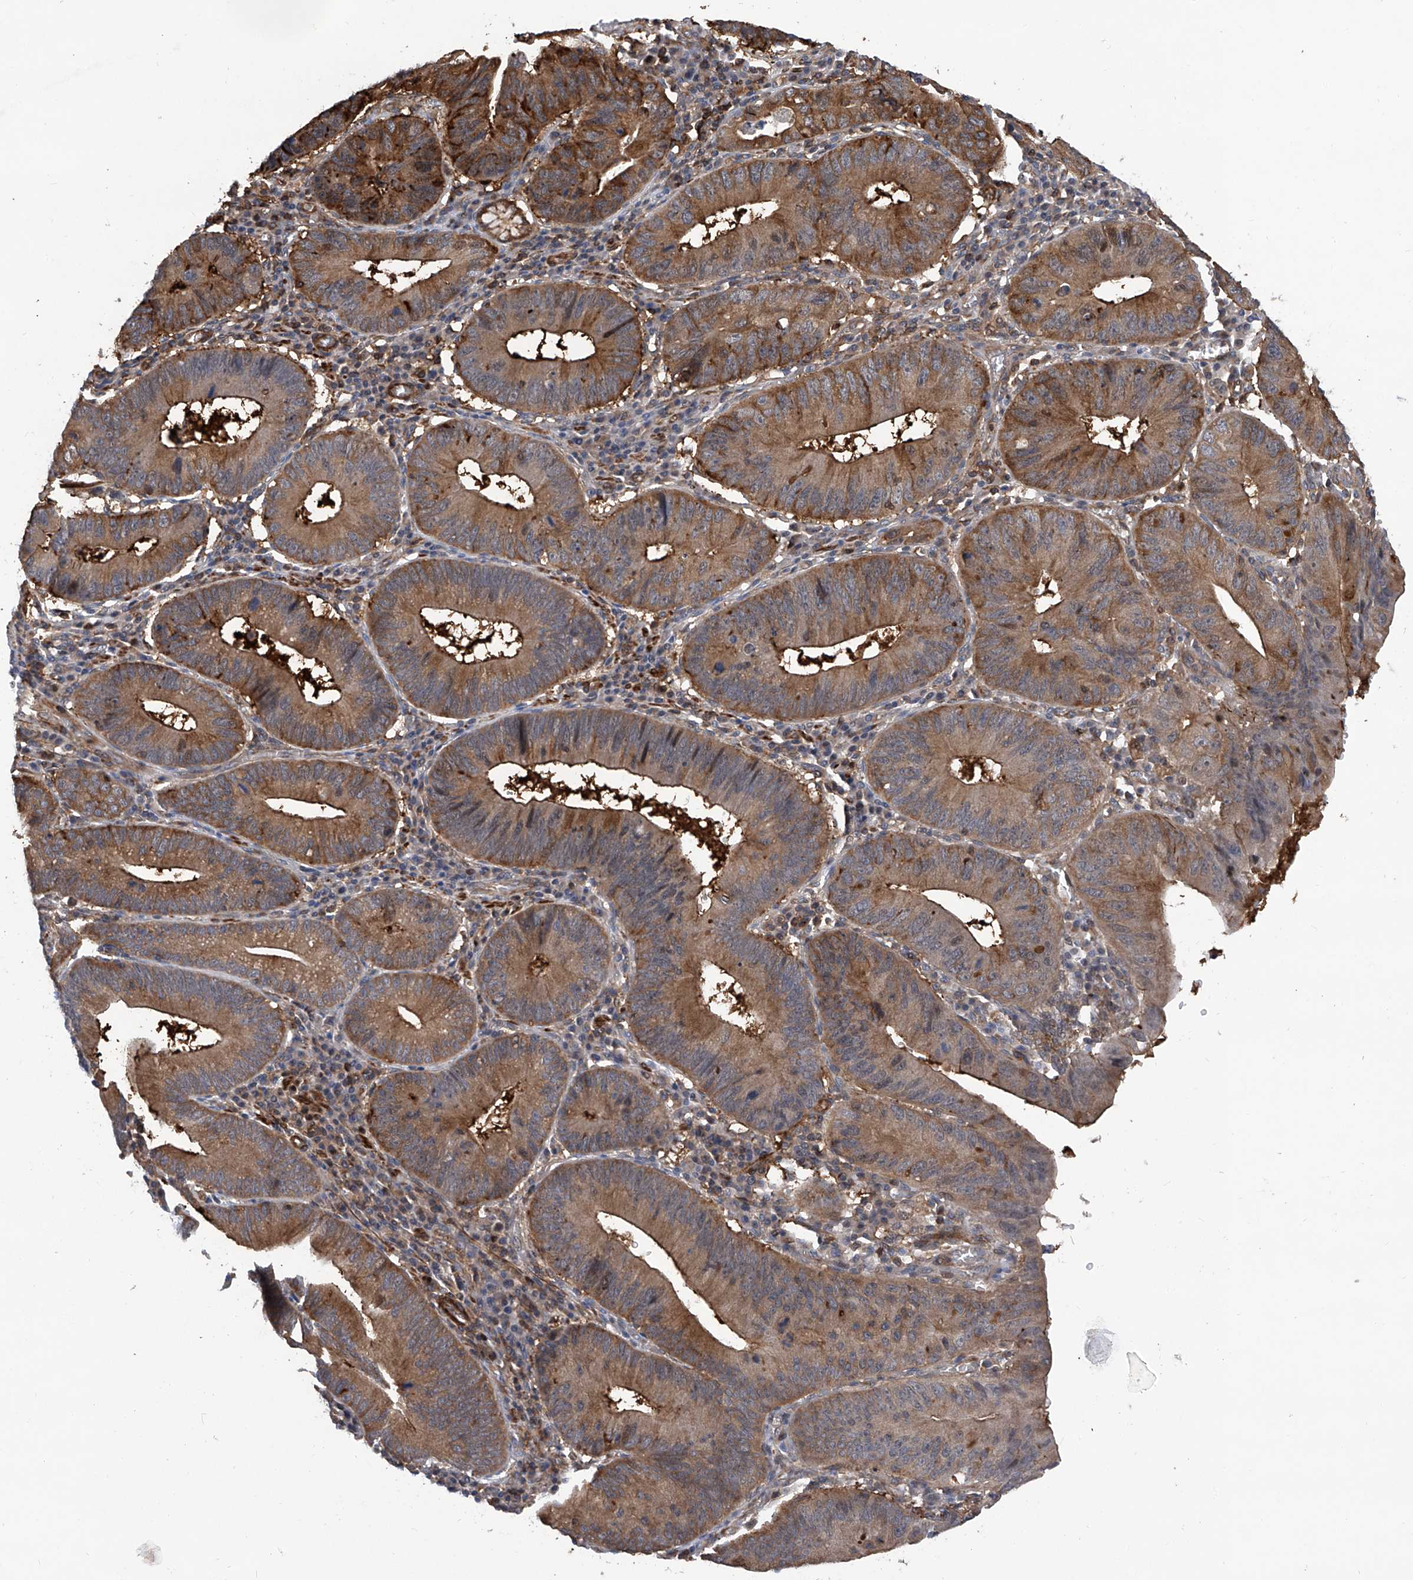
{"staining": {"intensity": "moderate", "quantity": ">75%", "location": "cytoplasmic/membranous,nuclear"}, "tissue": "stomach cancer", "cell_type": "Tumor cells", "image_type": "cancer", "snomed": [{"axis": "morphology", "description": "Adenocarcinoma, NOS"}, {"axis": "topography", "description": "Stomach"}], "caption": "Protein expression analysis of adenocarcinoma (stomach) reveals moderate cytoplasmic/membranous and nuclear positivity in approximately >75% of tumor cells. Immunohistochemistry stains the protein in brown and the nuclei are stained blue.", "gene": "NT5C3A", "patient": {"sex": "male", "age": 59}}